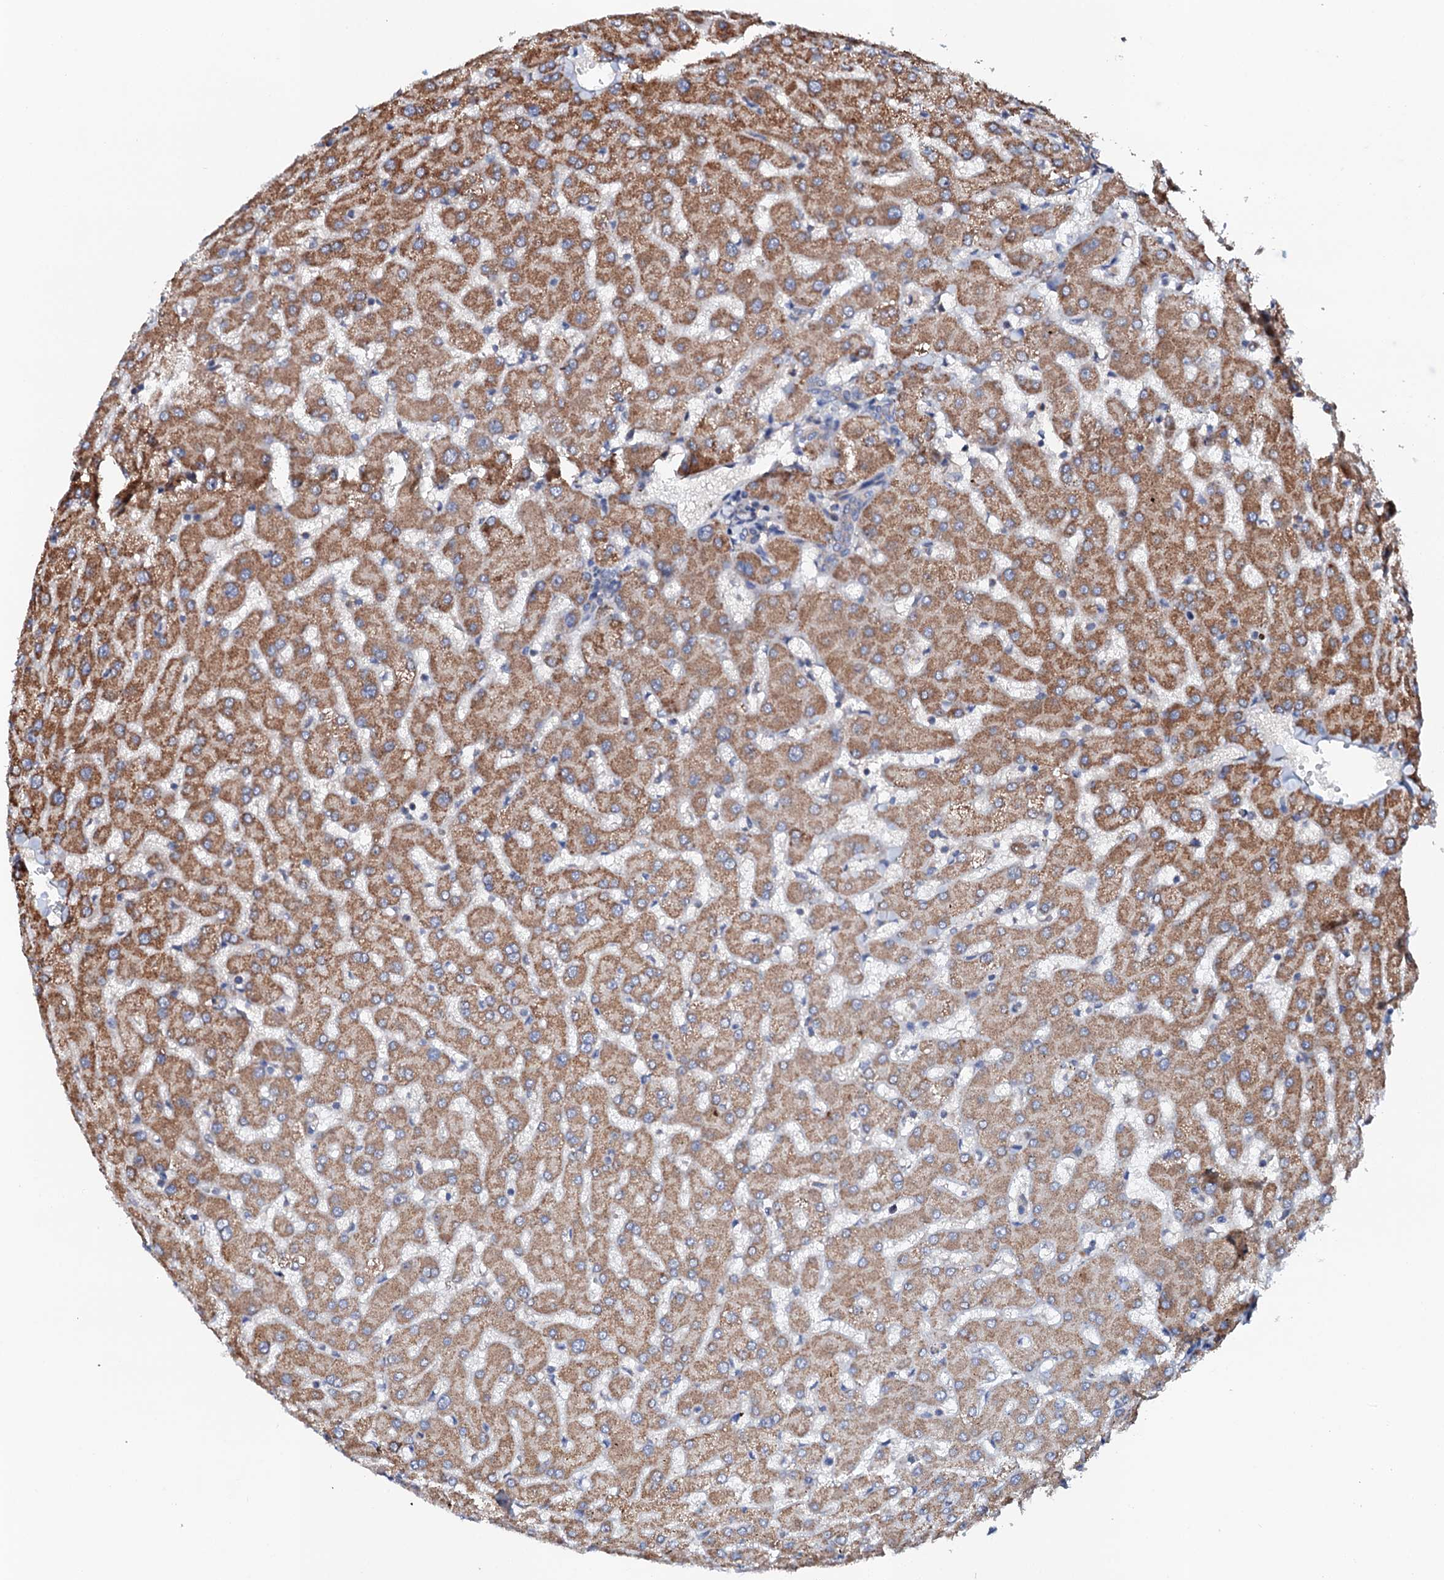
{"staining": {"intensity": "weak", "quantity": "<25%", "location": "cytoplasmic/membranous"}, "tissue": "liver", "cell_type": "Cholangiocytes", "image_type": "normal", "snomed": [{"axis": "morphology", "description": "Normal tissue, NOS"}, {"axis": "topography", "description": "Liver"}], "caption": "Cholangiocytes show no significant expression in normal liver.", "gene": "UBE3C", "patient": {"sex": "female", "age": 63}}